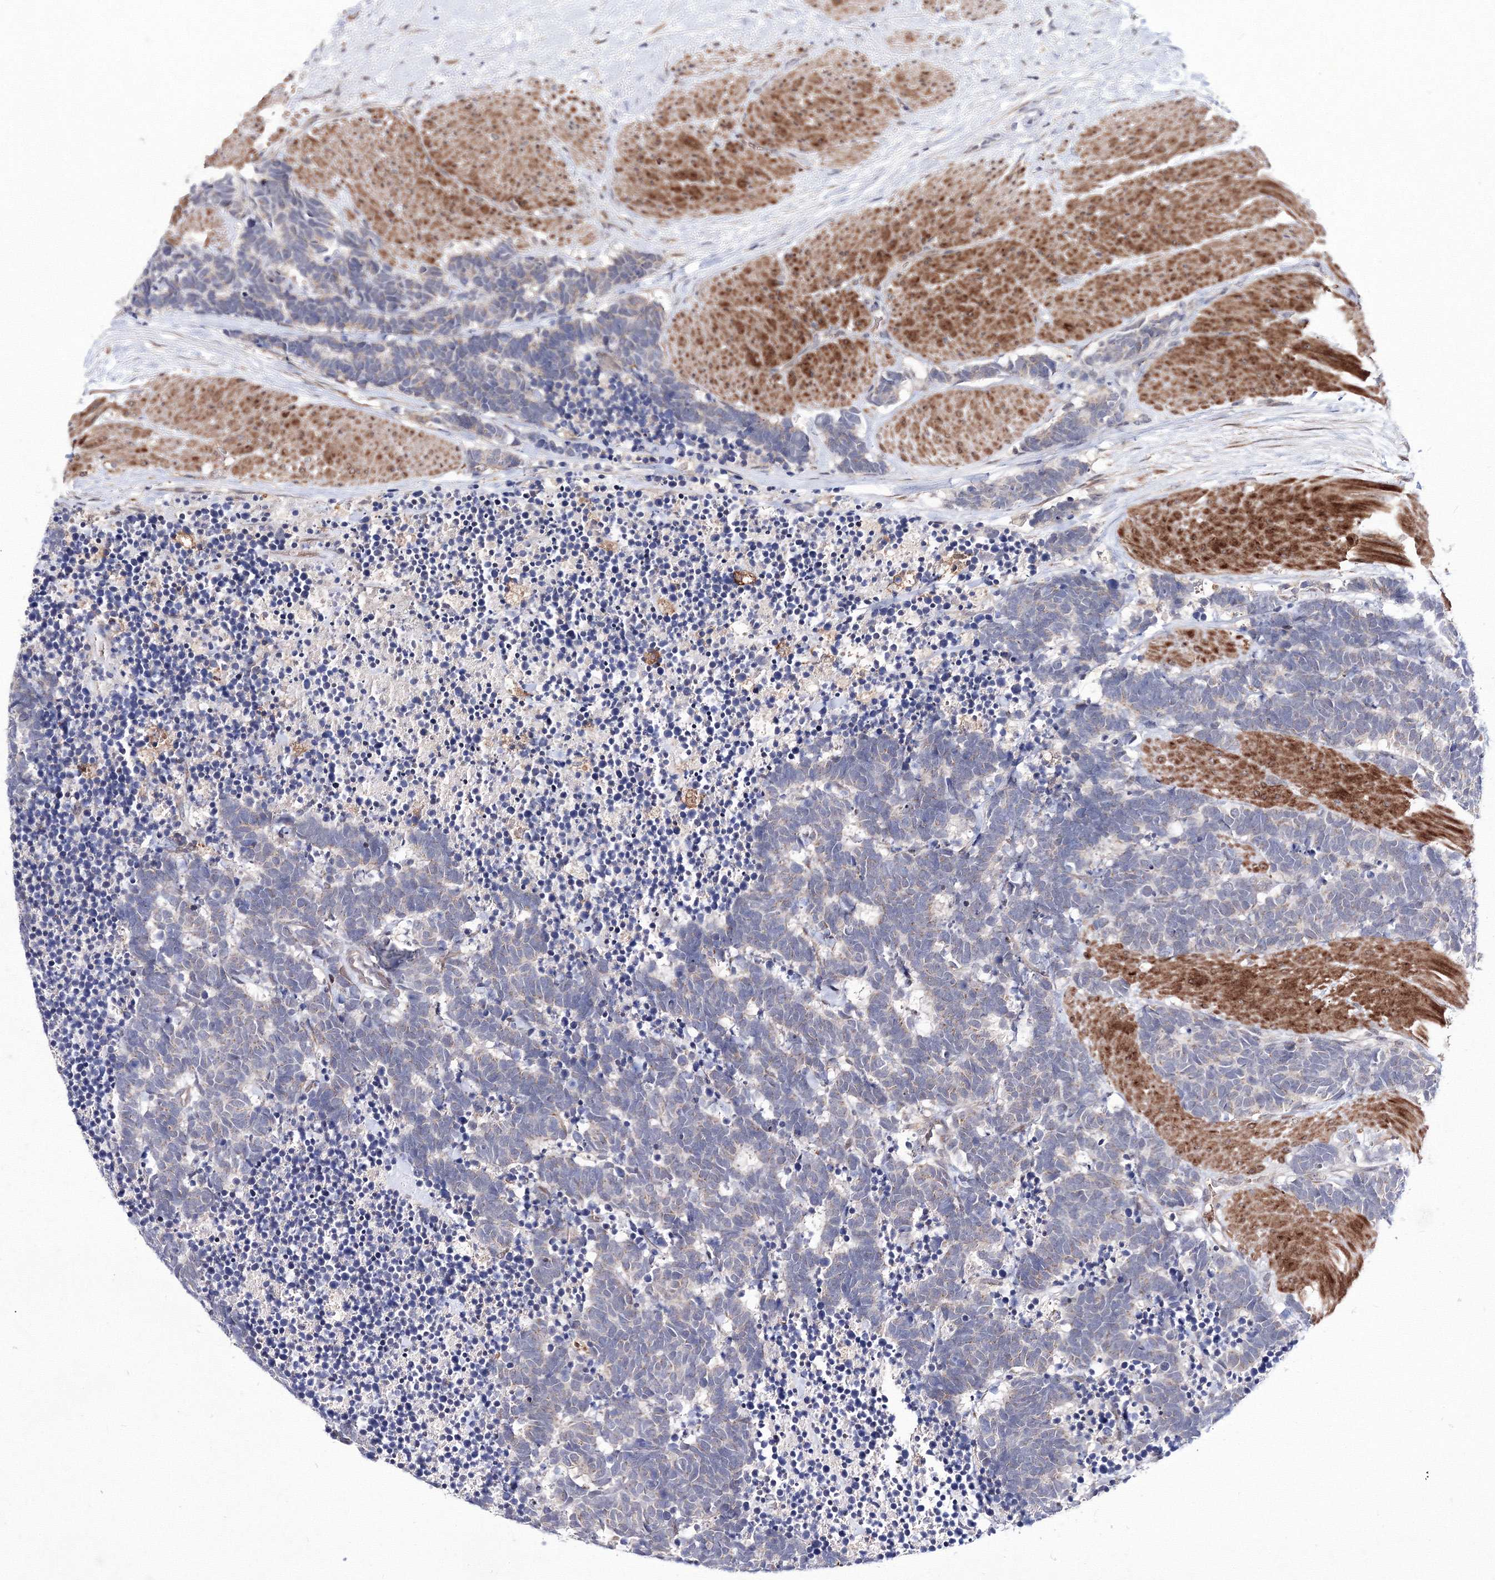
{"staining": {"intensity": "negative", "quantity": "none", "location": "none"}, "tissue": "carcinoid", "cell_type": "Tumor cells", "image_type": "cancer", "snomed": [{"axis": "morphology", "description": "Carcinoma, NOS"}, {"axis": "morphology", "description": "Carcinoid, malignant, NOS"}, {"axis": "topography", "description": "Urinary bladder"}], "caption": "This photomicrograph is of carcinoid stained with immunohistochemistry to label a protein in brown with the nuclei are counter-stained blue. There is no staining in tumor cells. (Stains: DAB IHC with hematoxylin counter stain, Microscopy: brightfield microscopy at high magnification).", "gene": "C11orf52", "patient": {"sex": "male", "age": 57}}